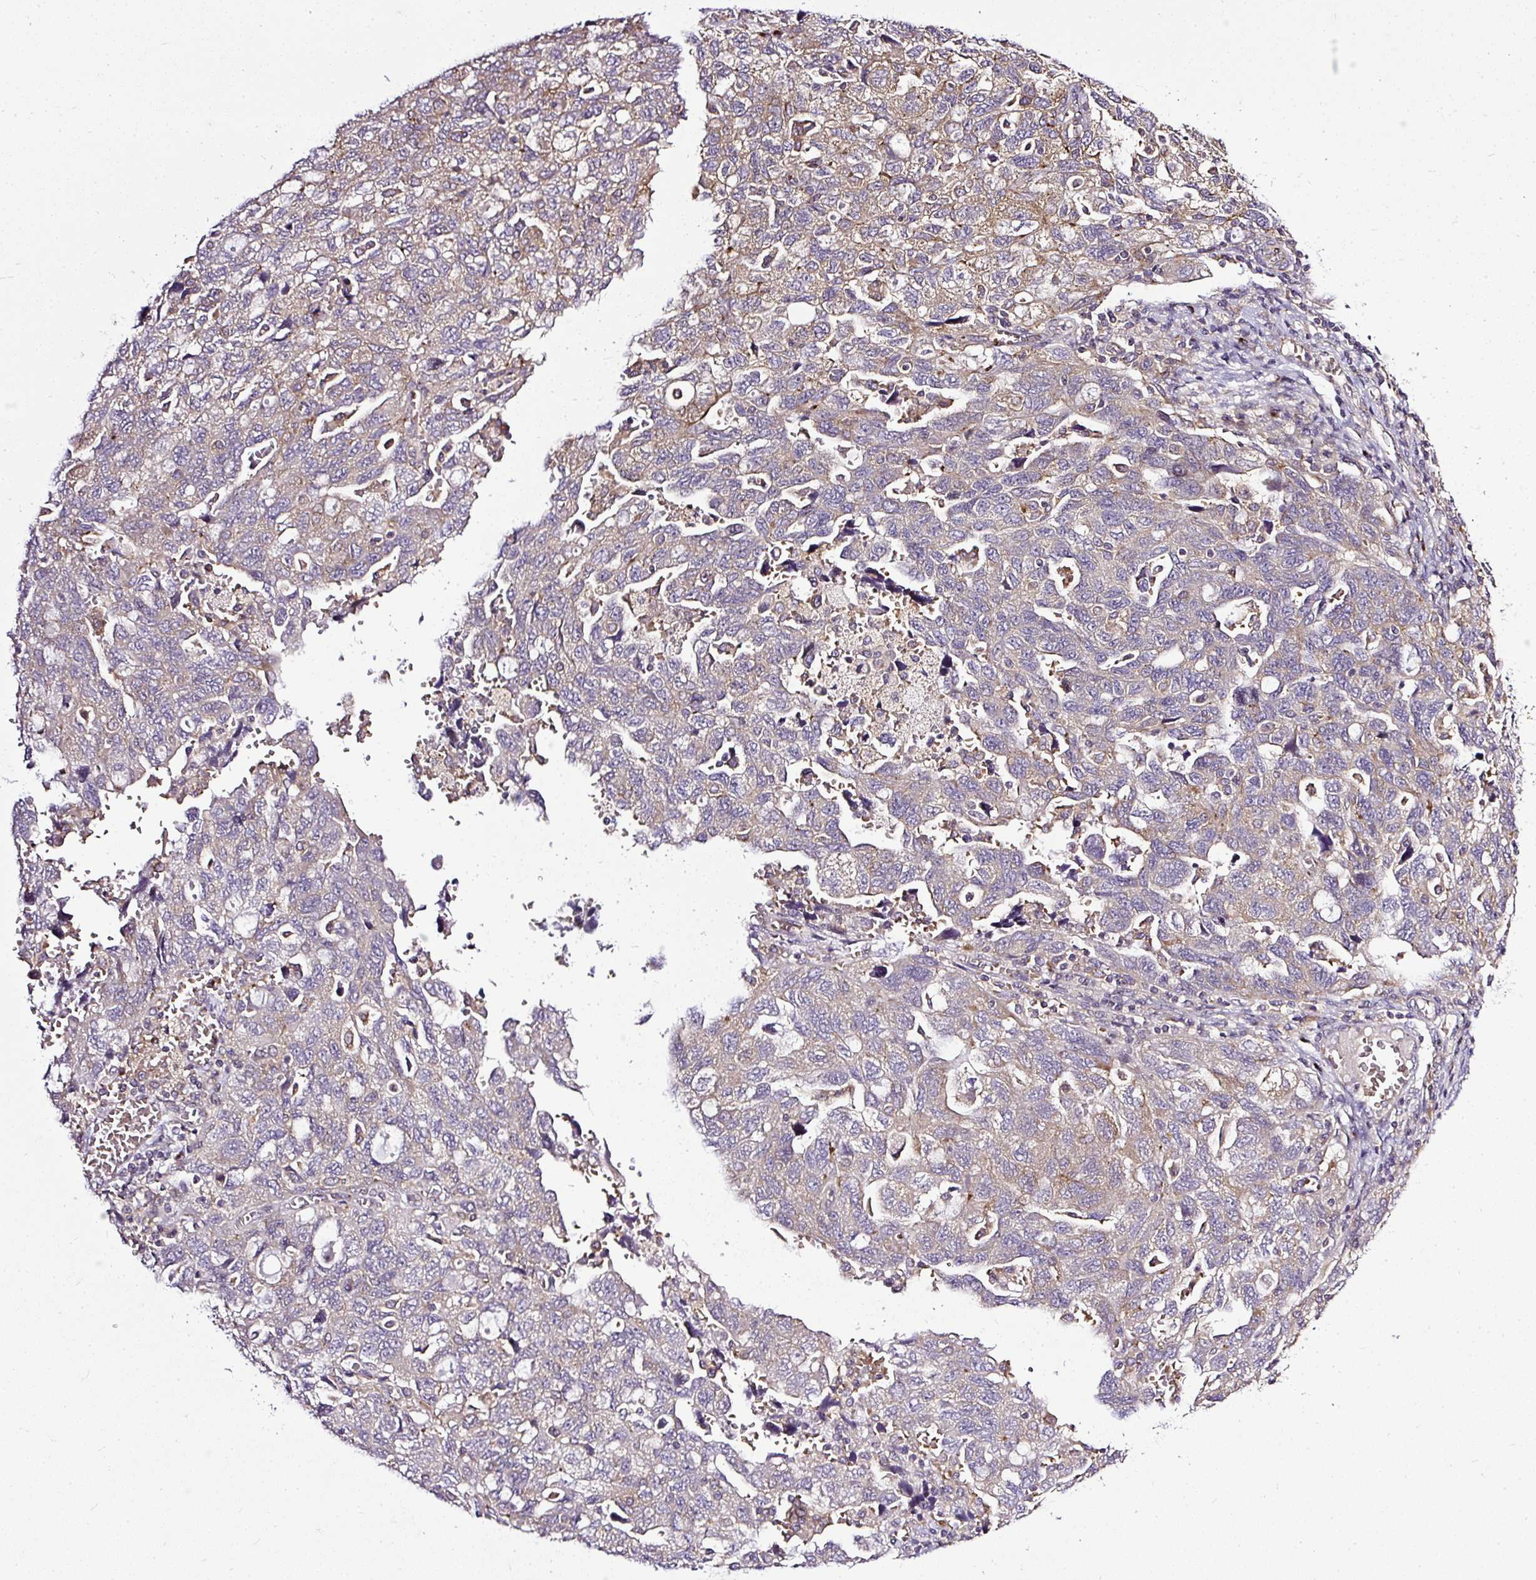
{"staining": {"intensity": "weak", "quantity": "<25%", "location": "cytoplasmic/membranous"}, "tissue": "ovarian cancer", "cell_type": "Tumor cells", "image_type": "cancer", "snomed": [{"axis": "morphology", "description": "Carcinoma, NOS"}, {"axis": "morphology", "description": "Cystadenocarcinoma, serous, NOS"}, {"axis": "topography", "description": "Ovary"}], "caption": "Ovarian cancer was stained to show a protein in brown. There is no significant expression in tumor cells. (DAB immunohistochemistry with hematoxylin counter stain).", "gene": "SMC4", "patient": {"sex": "female", "age": 69}}